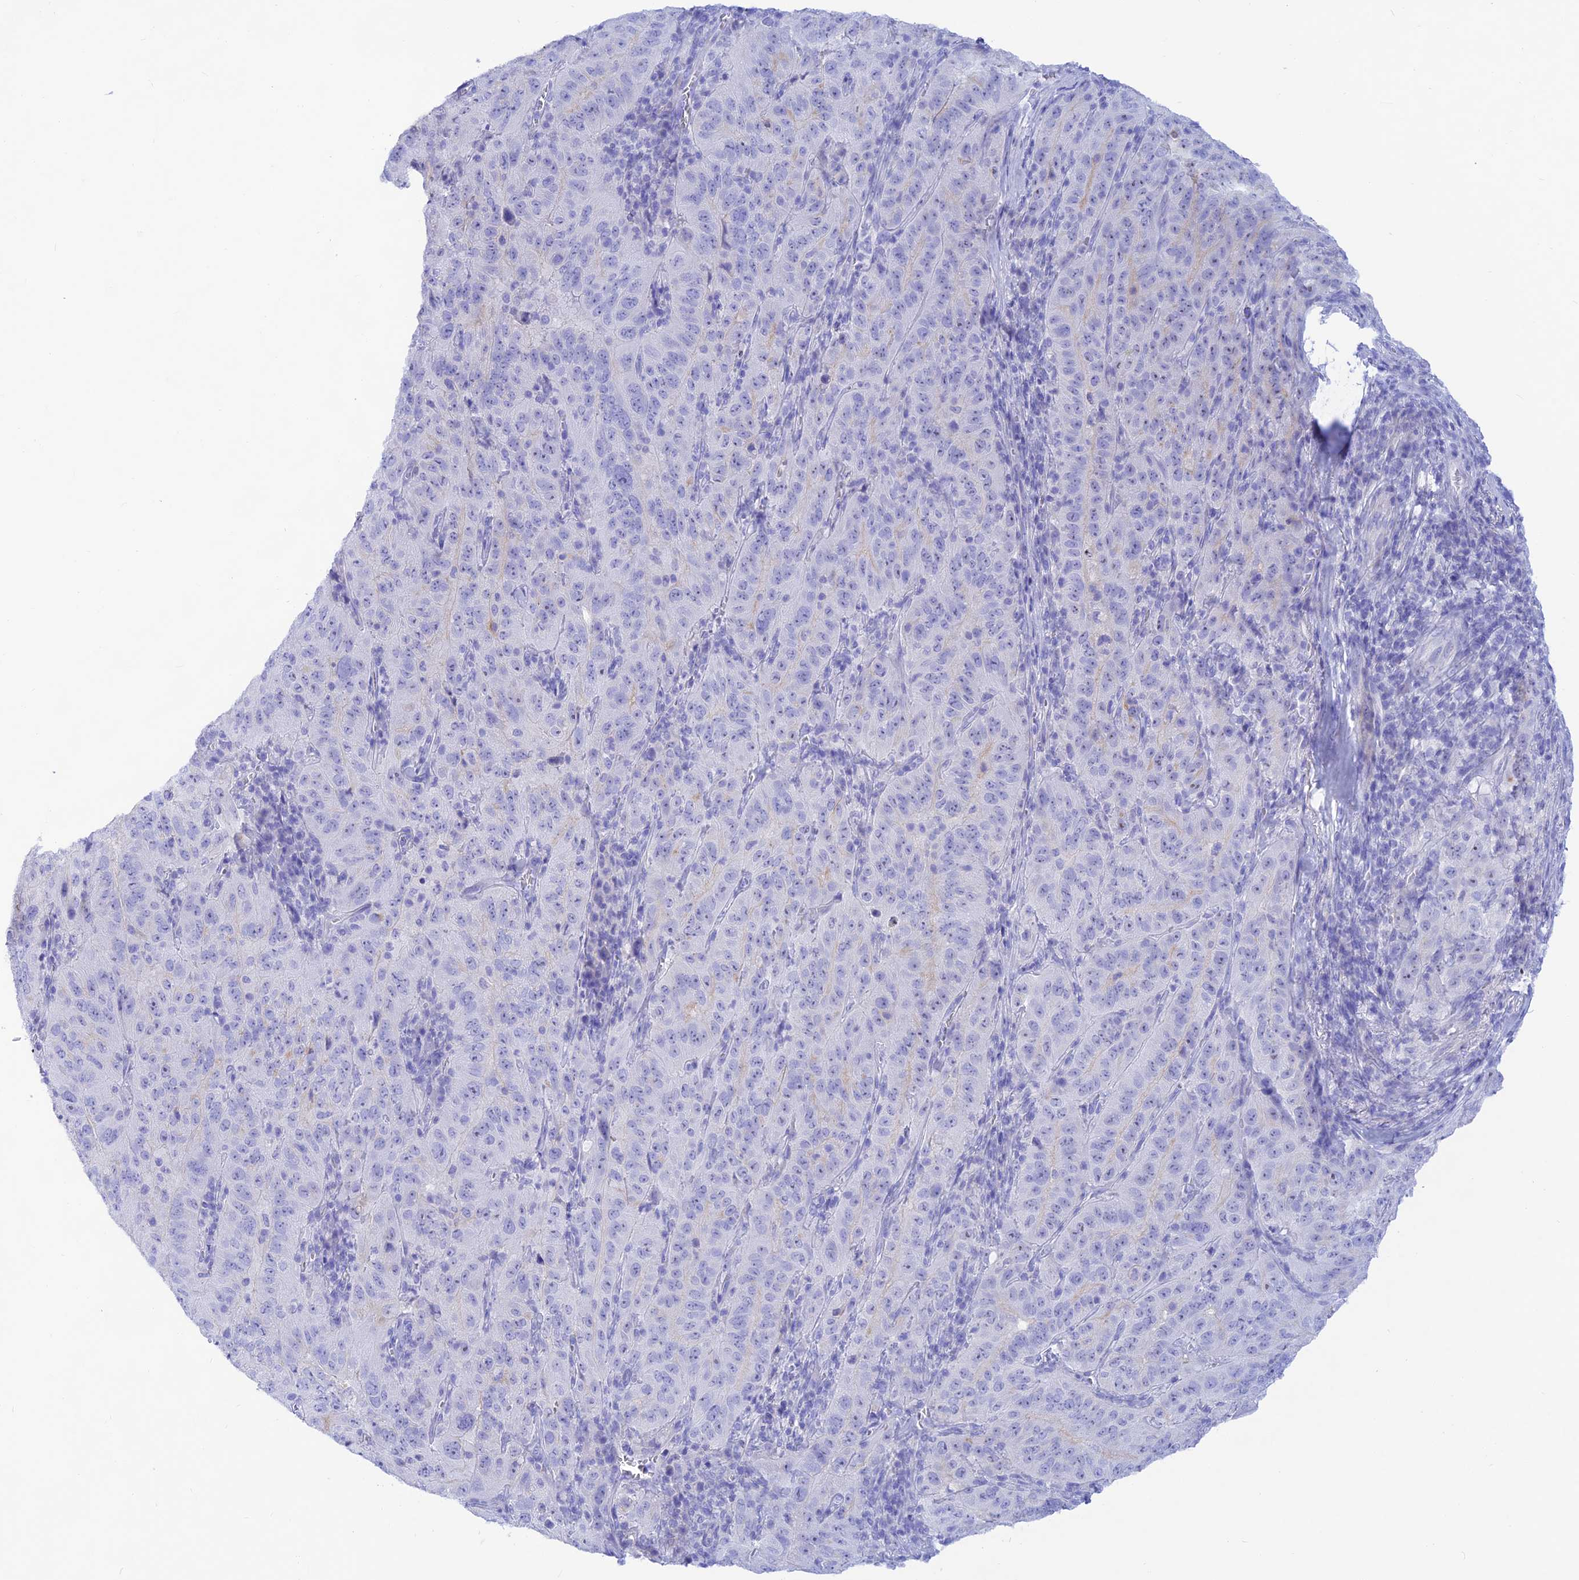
{"staining": {"intensity": "negative", "quantity": "none", "location": "none"}, "tissue": "pancreatic cancer", "cell_type": "Tumor cells", "image_type": "cancer", "snomed": [{"axis": "morphology", "description": "Adenocarcinoma, NOS"}, {"axis": "topography", "description": "Pancreas"}], "caption": "Protein analysis of adenocarcinoma (pancreatic) reveals no significant expression in tumor cells.", "gene": "PRNP", "patient": {"sex": "male", "age": 63}}